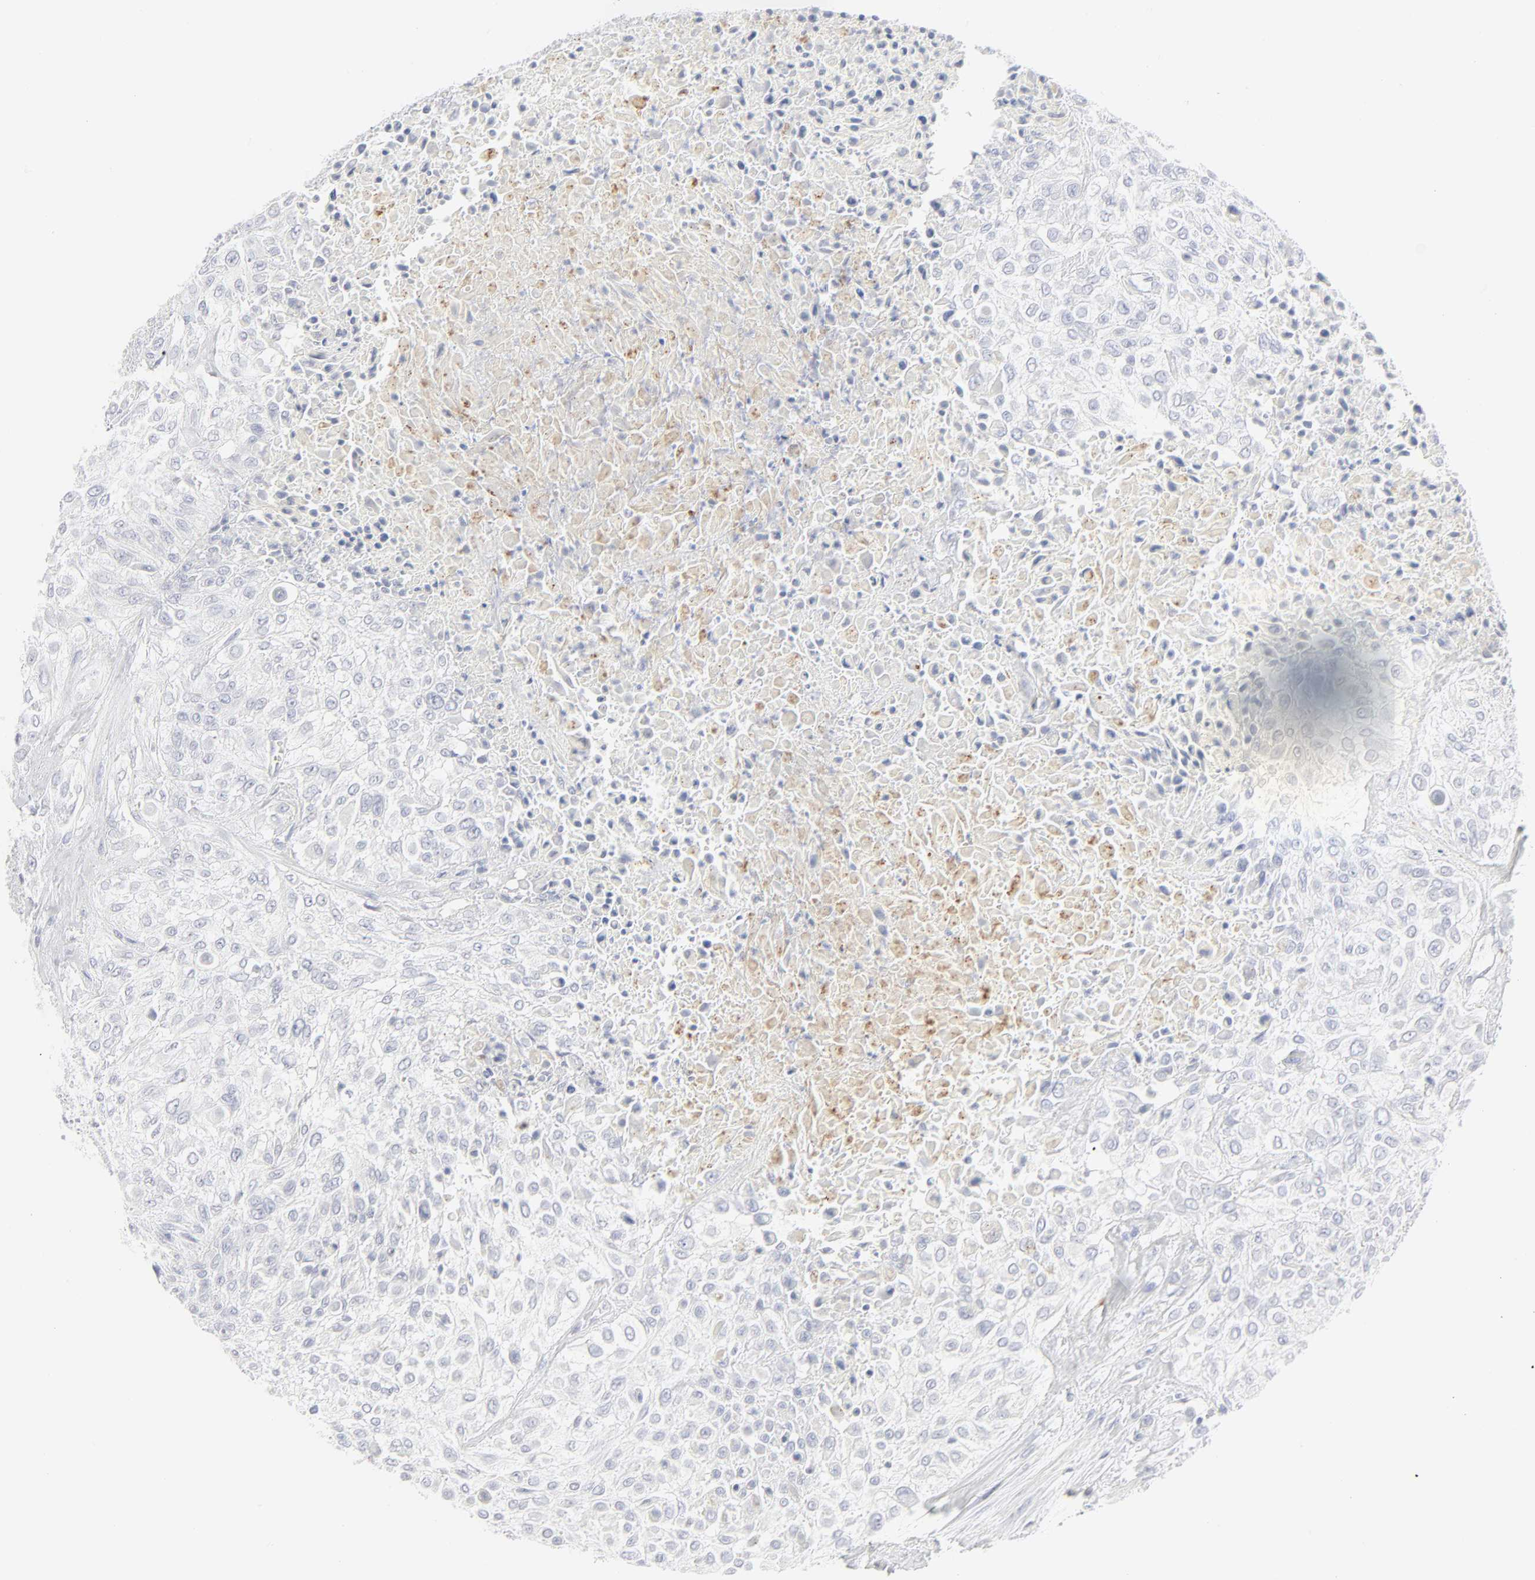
{"staining": {"intensity": "negative", "quantity": "none", "location": "none"}, "tissue": "urothelial cancer", "cell_type": "Tumor cells", "image_type": "cancer", "snomed": [{"axis": "morphology", "description": "Urothelial carcinoma, High grade"}, {"axis": "topography", "description": "Urinary bladder"}], "caption": "The photomicrograph shows no staining of tumor cells in urothelial carcinoma (high-grade). (DAB (3,3'-diaminobenzidine) immunohistochemistry with hematoxylin counter stain).", "gene": "CCR7", "patient": {"sex": "male", "age": 57}}